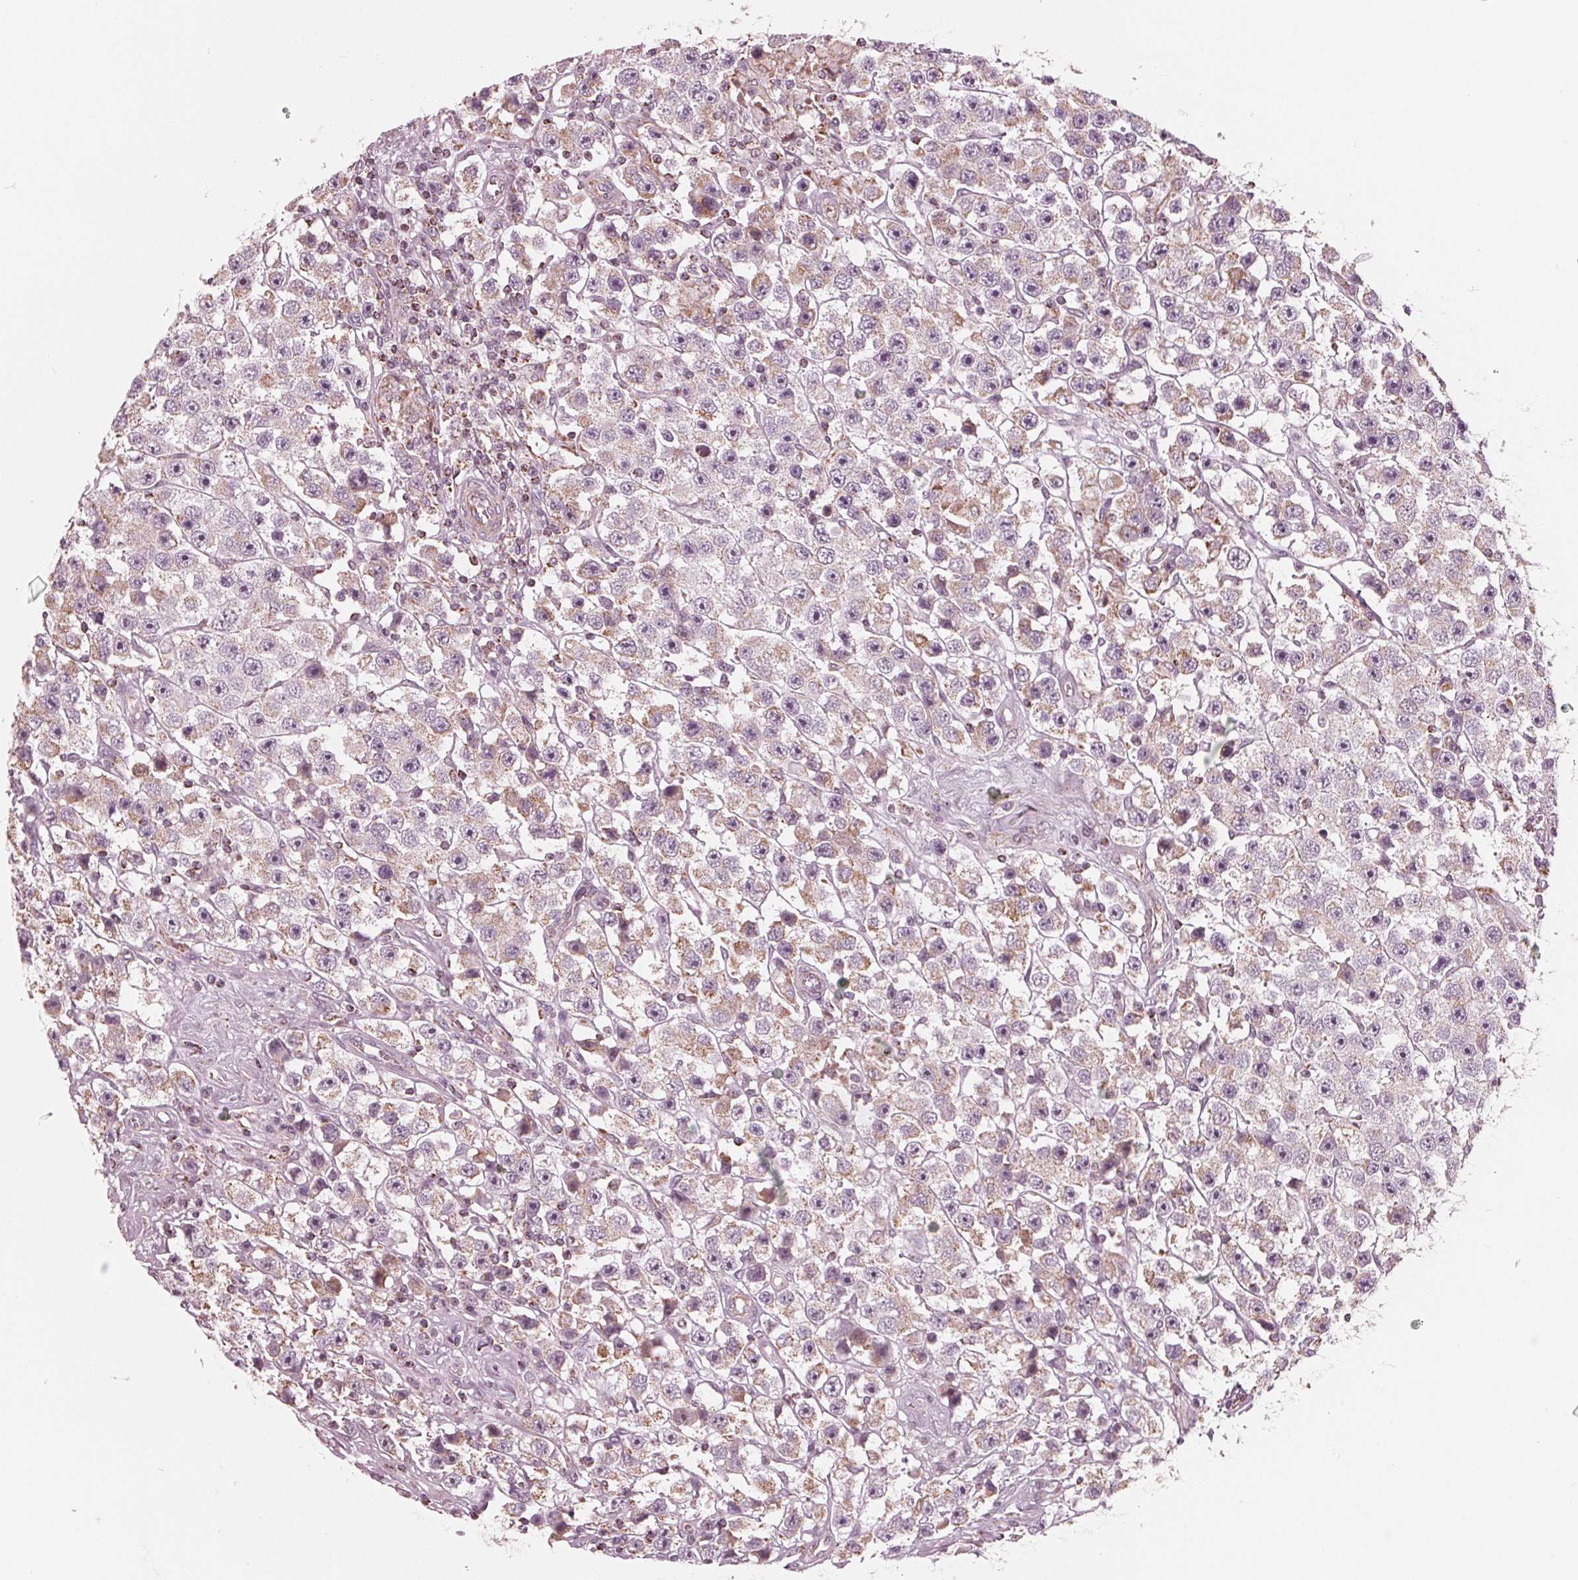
{"staining": {"intensity": "moderate", "quantity": "<25%", "location": "cytoplasmic/membranous"}, "tissue": "testis cancer", "cell_type": "Tumor cells", "image_type": "cancer", "snomed": [{"axis": "morphology", "description": "Seminoma, NOS"}, {"axis": "topography", "description": "Testis"}], "caption": "Immunohistochemistry (DAB (3,3'-diaminobenzidine)) staining of human testis cancer demonstrates moderate cytoplasmic/membranous protein positivity in approximately <25% of tumor cells. (DAB (3,3'-diaminobenzidine) = brown stain, brightfield microscopy at high magnification).", "gene": "DCAF4L2", "patient": {"sex": "male", "age": 45}}